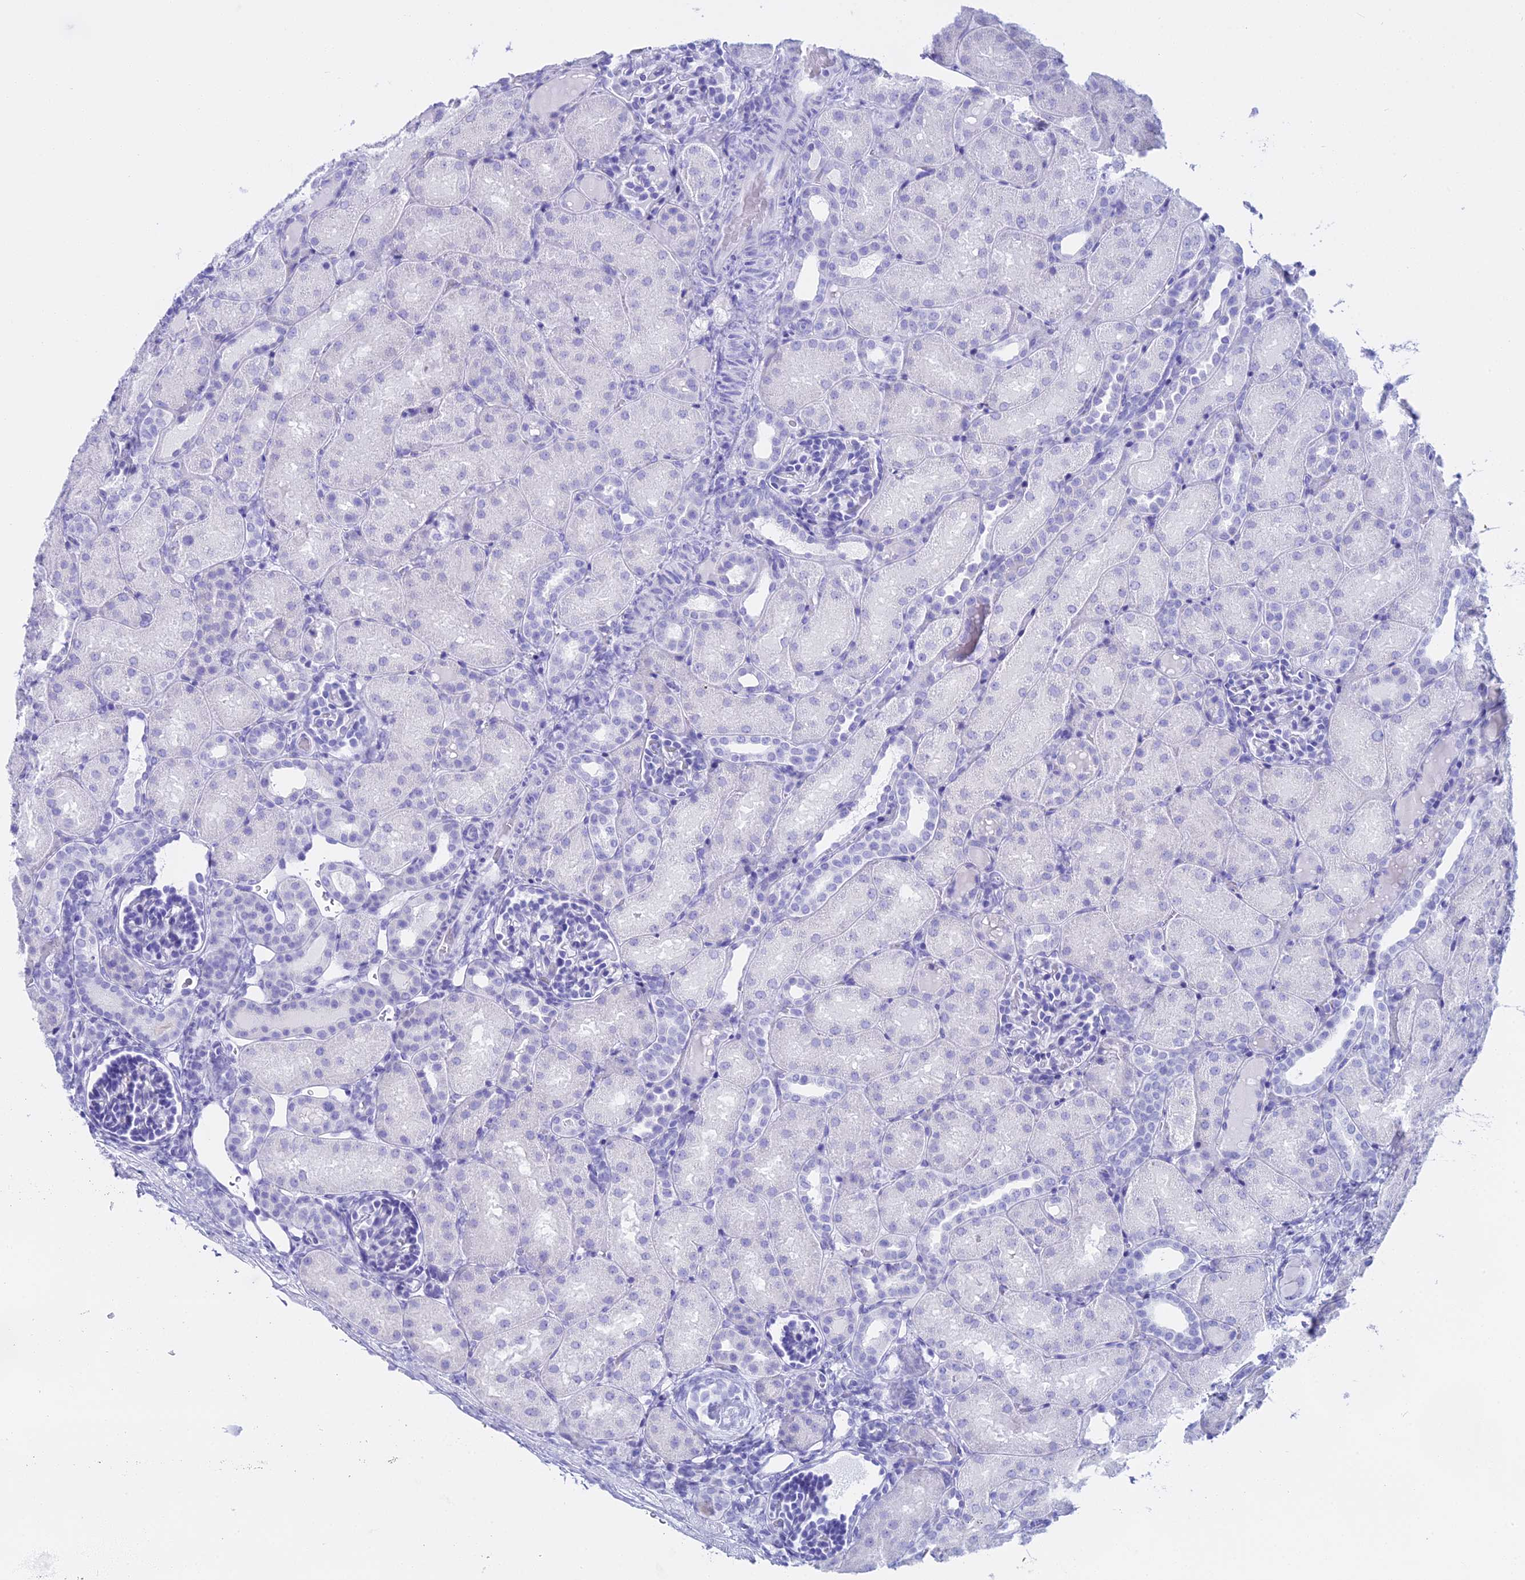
{"staining": {"intensity": "negative", "quantity": "none", "location": "none"}, "tissue": "kidney", "cell_type": "Cells in glomeruli", "image_type": "normal", "snomed": [{"axis": "morphology", "description": "Normal tissue, NOS"}, {"axis": "topography", "description": "Kidney"}], "caption": "Immunohistochemical staining of unremarkable kidney demonstrates no significant expression in cells in glomeruli. (Stains: DAB immunohistochemistry with hematoxylin counter stain, Microscopy: brightfield microscopy at high magnification).", "gene": "CGB1", "patient": {"sex": "male", "age": 1}}